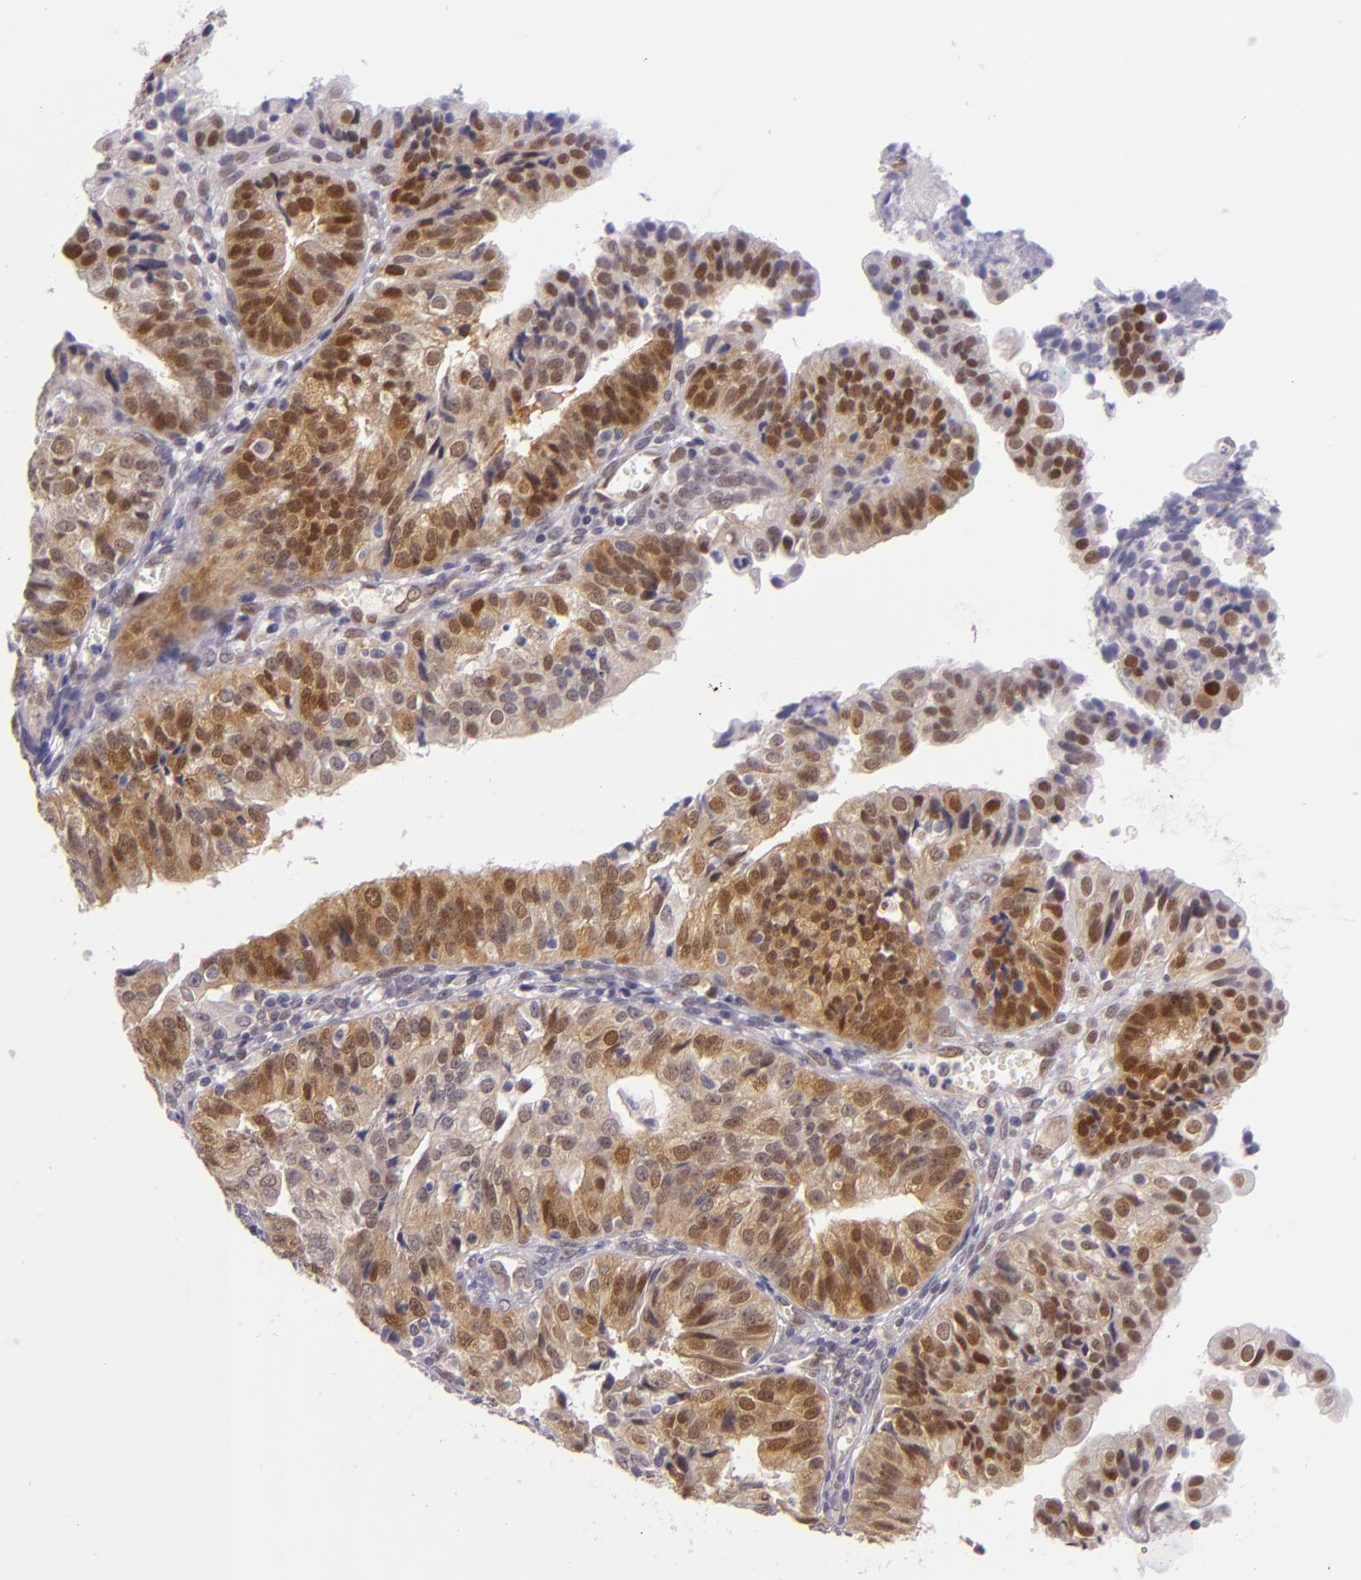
{"staining": {"intensity": "moderate", "quantity": ">75%", "location": "cytoplasmic/membranous"}, "tissue": "endometrial cancer", "cell_type": "Tumor cells", "image_type": "cancer", "snomed": [{"axis": "morphology", "description": "Adenocarcinoma, NOS"}, {"axis": "topography", "description": "Endometrium"}], "caption": "IHC (DAB) staining of endometrial cancer (adenocarcinoma) reveals moderate cytoplasmic/membranous protein positivity in about >75% of tumor cells.", "gene": "CSE1L", "patient": {"sex": "female", "age": 56}}